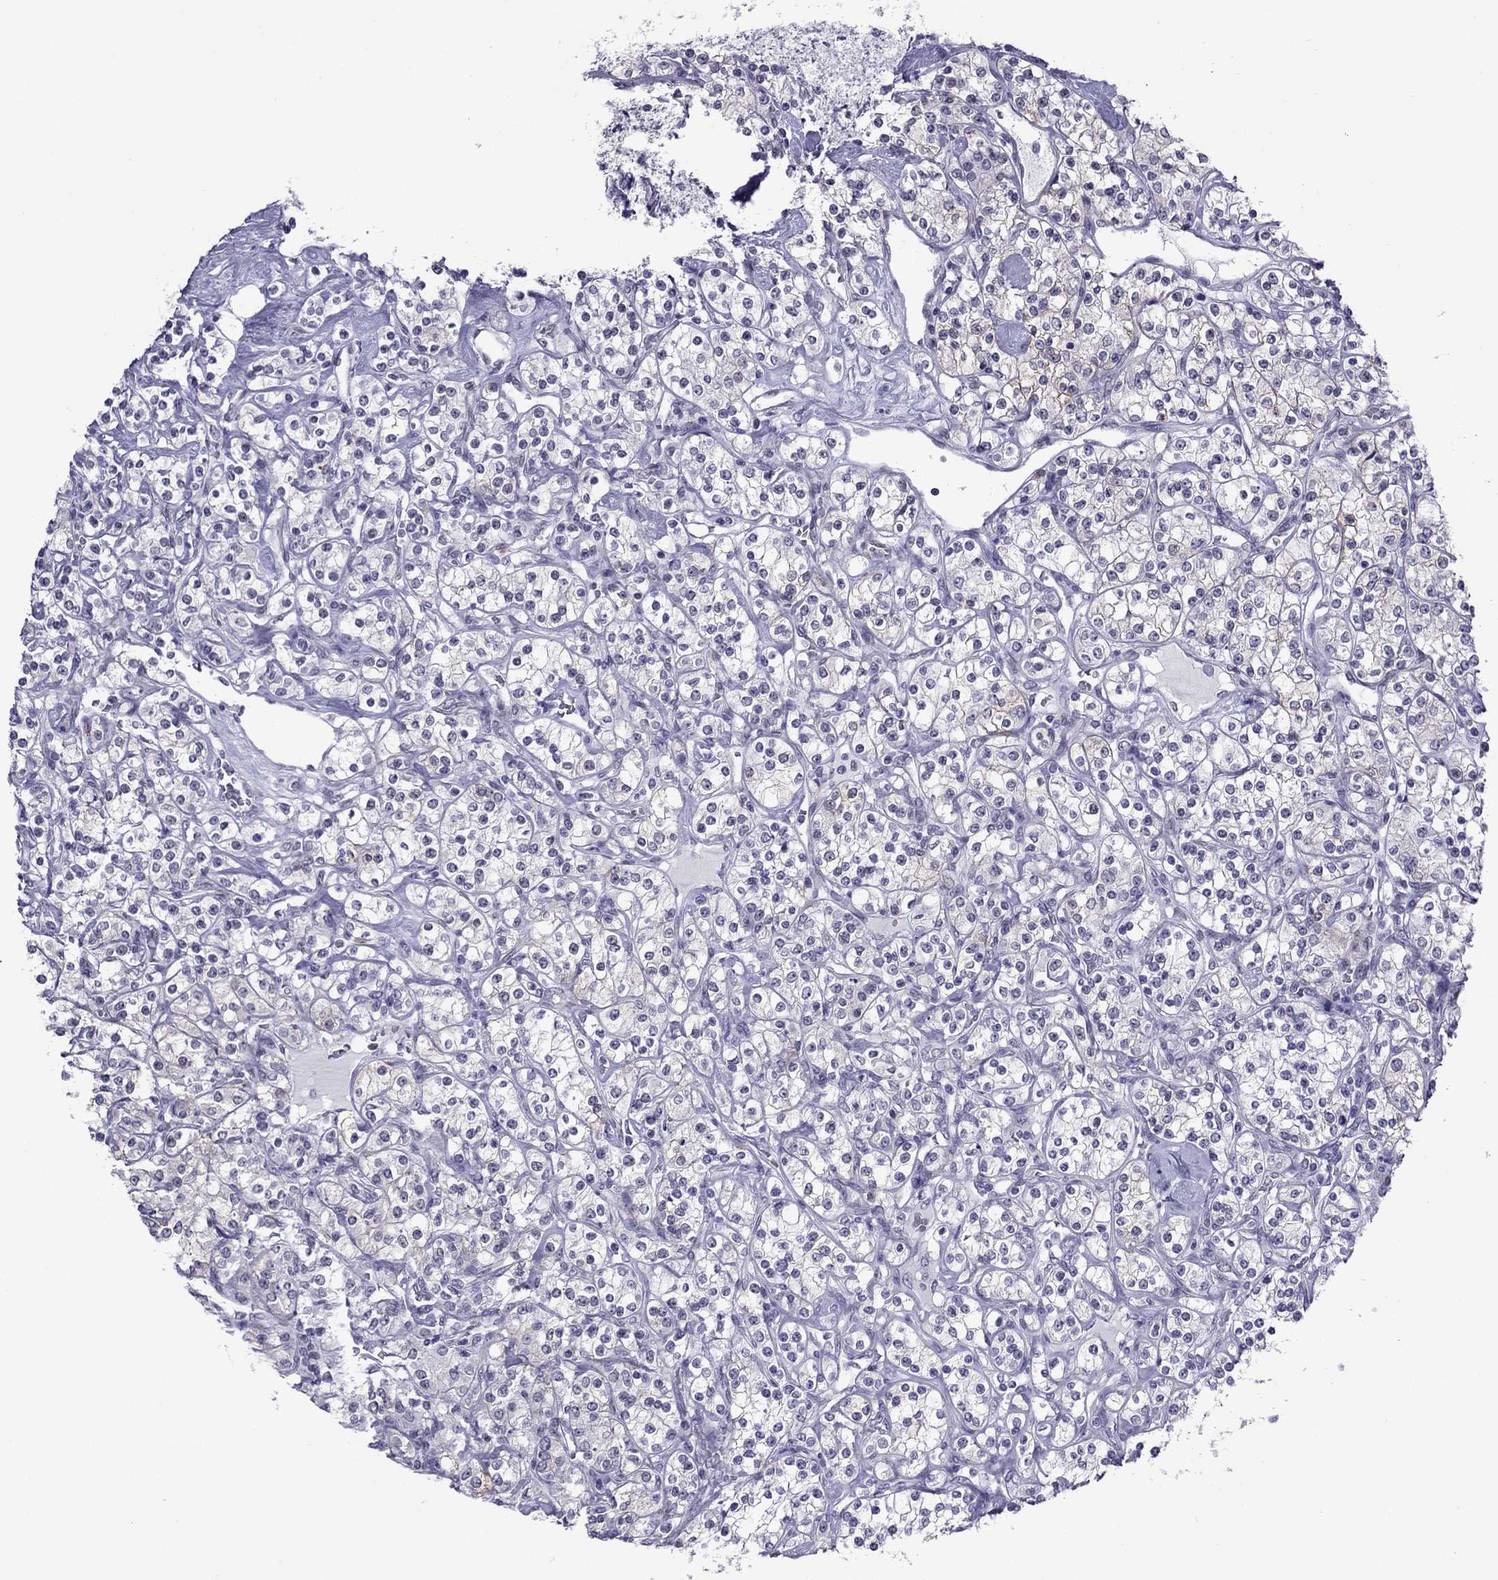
{"staining": {"intensity": "negative", "quantity": "none", "location": "none"}, "tissue": "renal cancer", "cell_type": "Tumor cells", "image_type": "cancer", "snomed": [{"axis": "morphology", "description": "Adenocarcinoma, NOS"}, {"axis": "topography", "description": "Kidney"}], "caption": "This is an immunohistochemistry (IHC) photomicrograph of human renal adenocarcinoma. There is no expression in tumor cells.", "gene": "ZNF646", "patient": {"sex": "male", "age": 77}}